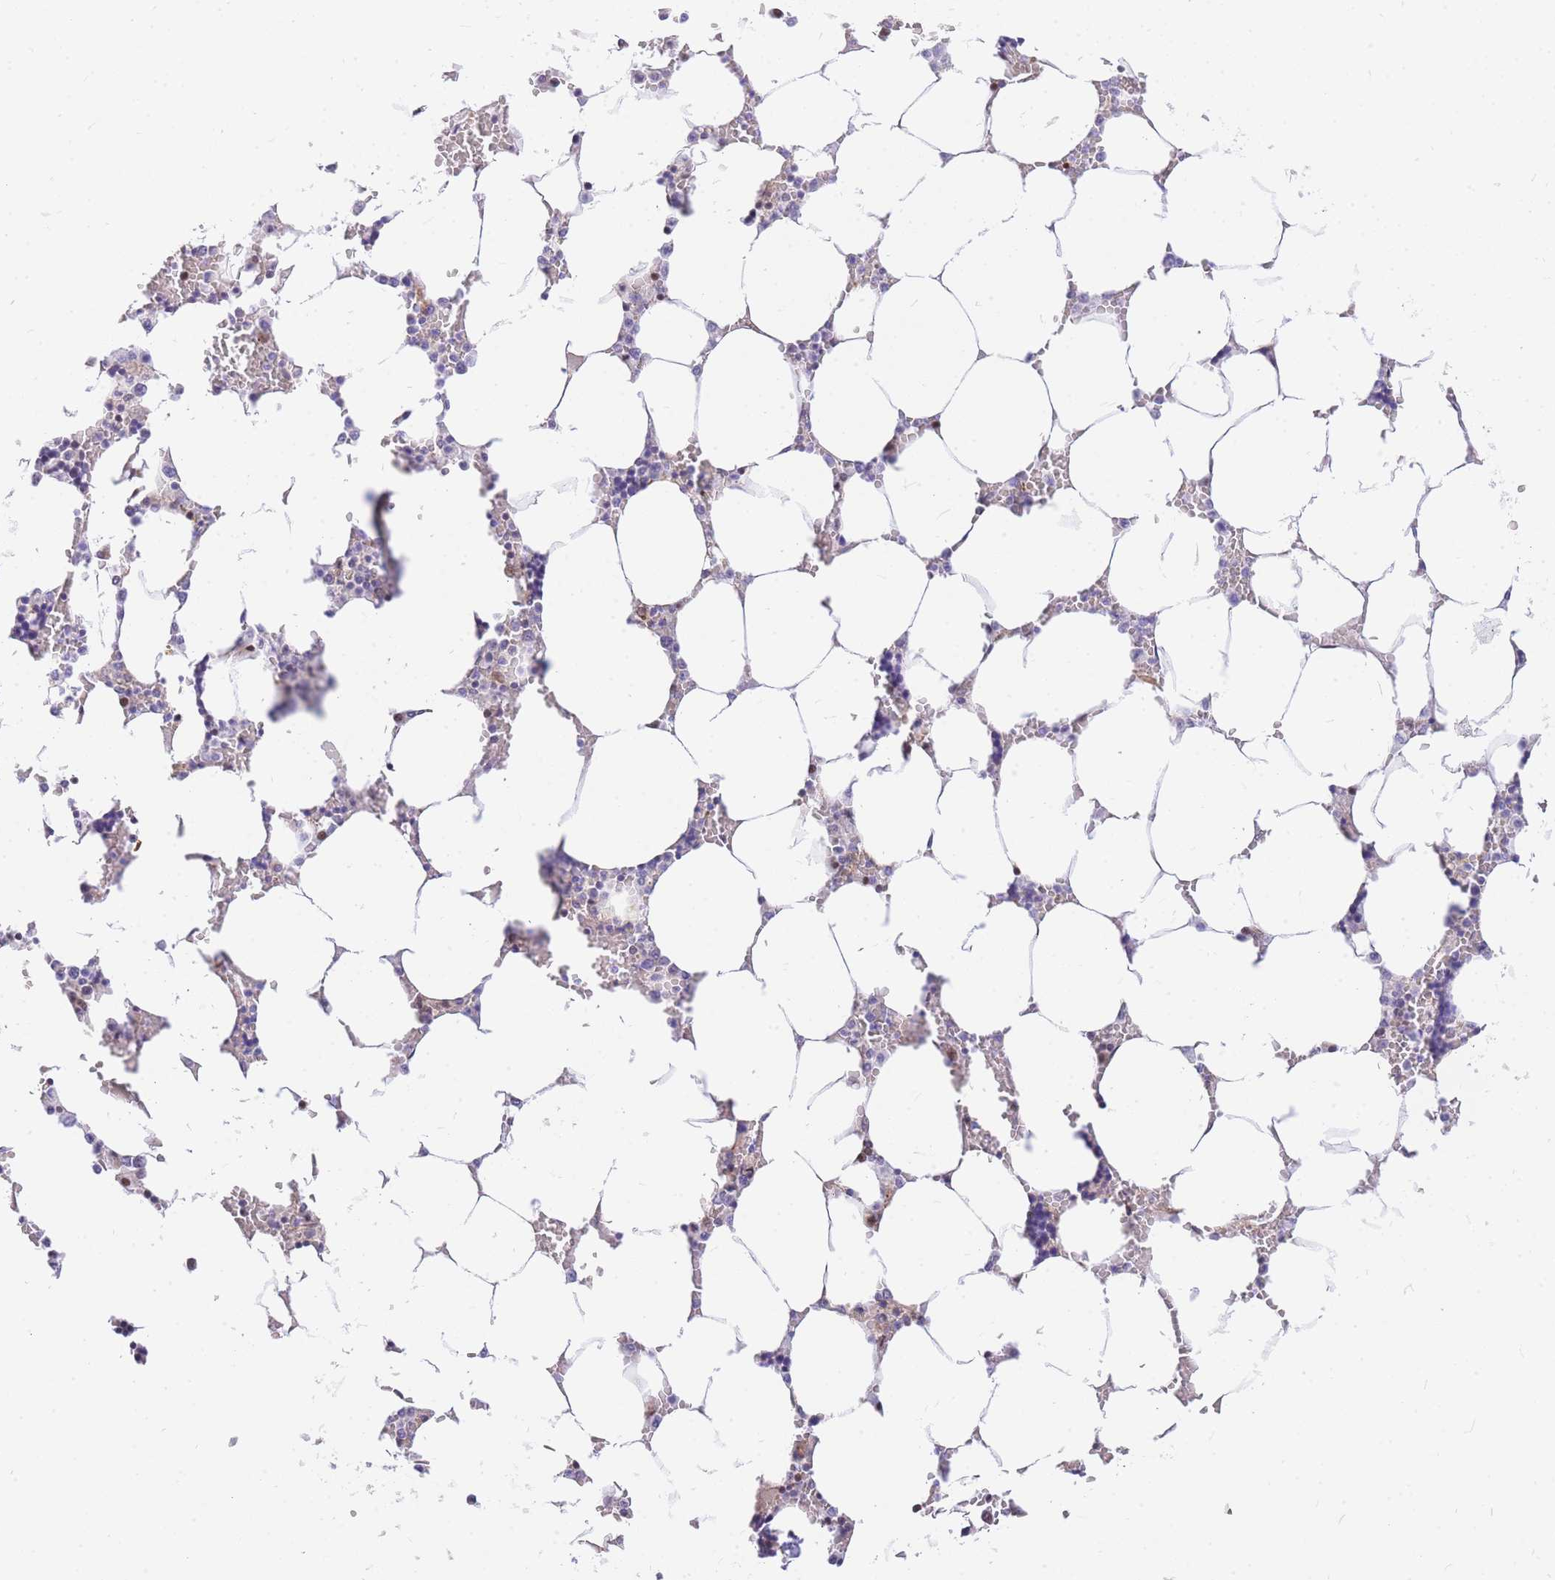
{"staining": {"intensity": "moderate", "quantity": "<25%", "location": "cytoplasmic/membranous"}, "tissue": "bone marrow", "cell_type": "Hematopoietic cells", "image_type": "normal", "snomed": [{"axis": "morphology", "description": "Normal tissue, NOS"}, {"axis": "topography", "description": "Bone marrow"}], "caption": "The photomicrograph exhibits a brown stain indicating the presence of a protein in the cytoplasmic/membranous of hematopoietic cells in bone marrow. (DAB (3,3'-diaminobenzidine) IHC with brightfield microscopy, high magnification).", "gene": "S100PBP", "patient": {"sex": "male", "age": 64}}